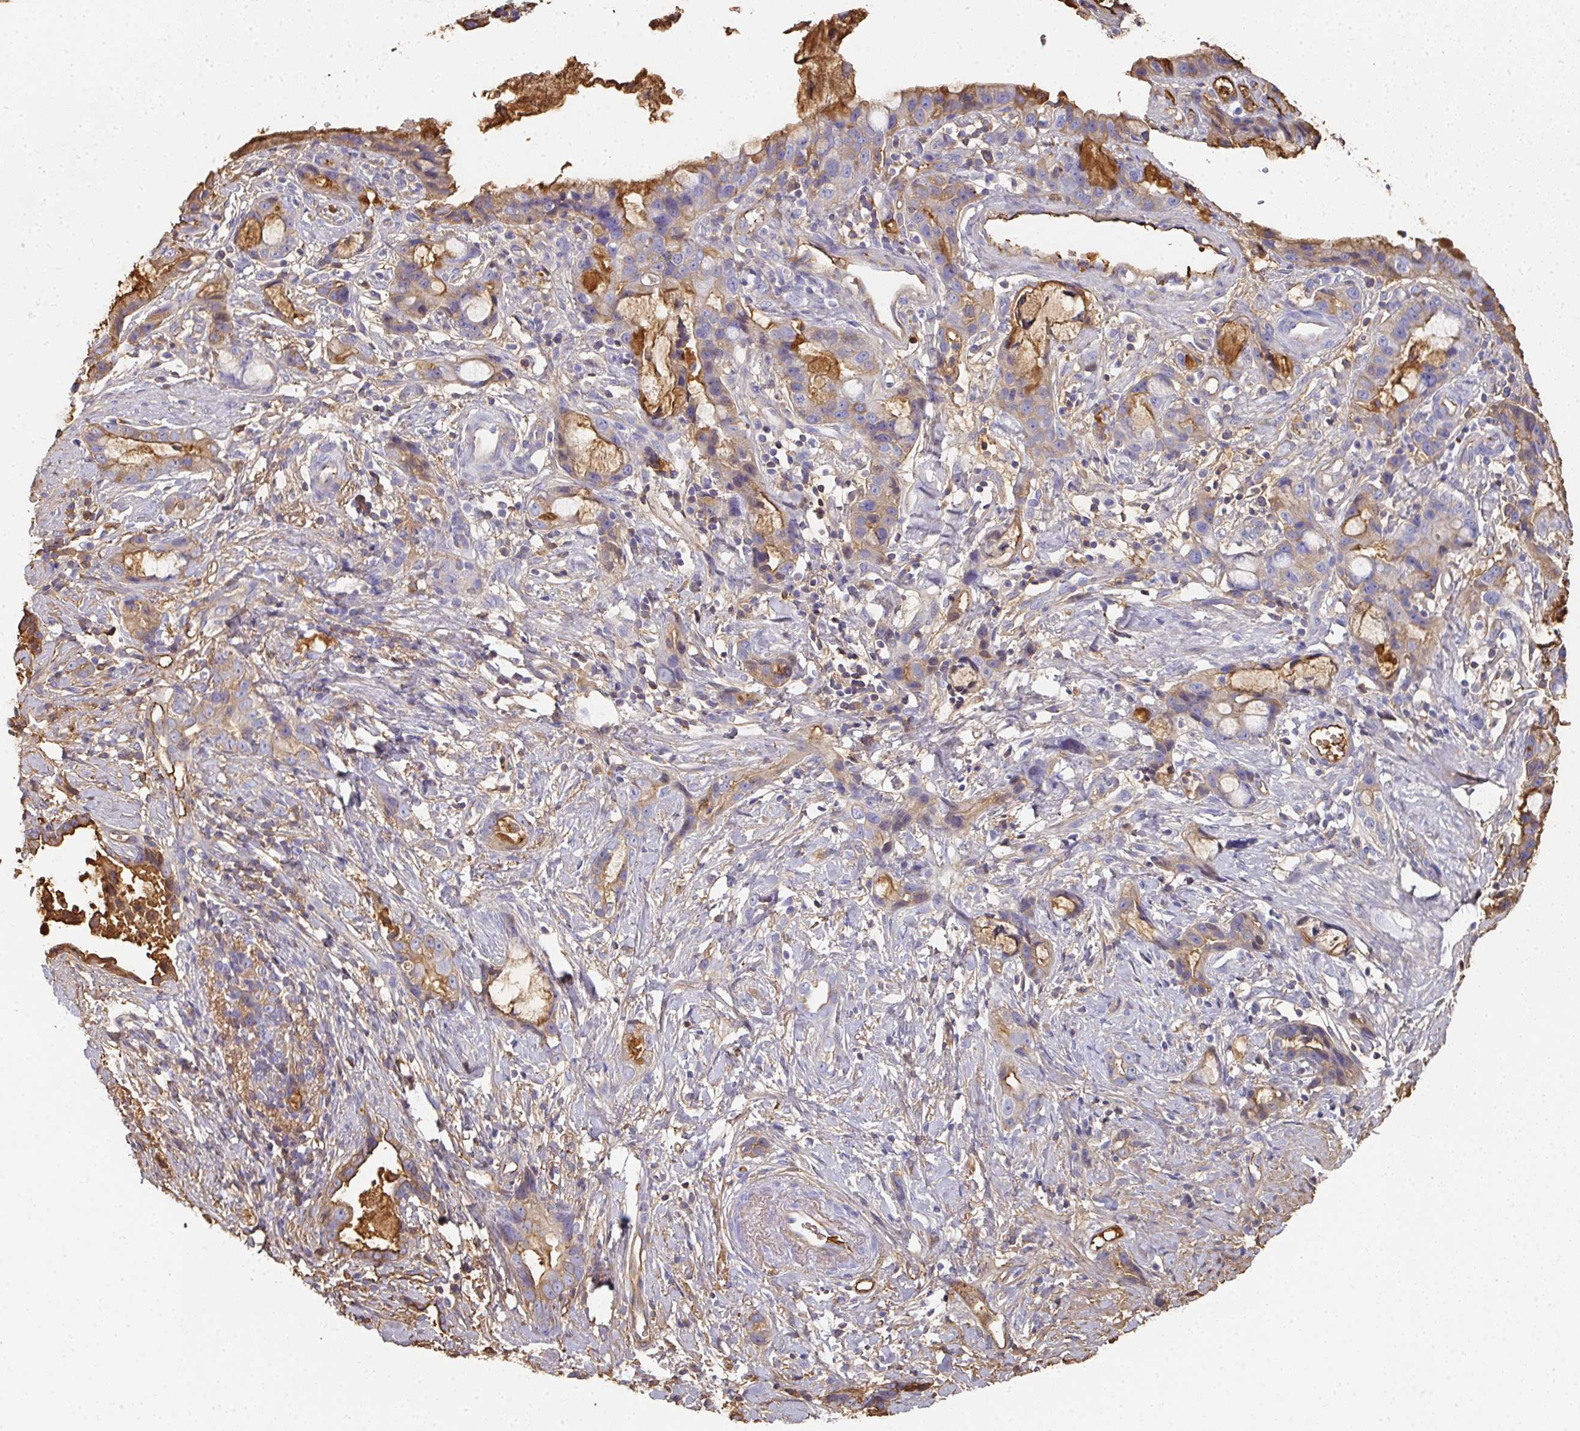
{"staining": {"intensity": "weak", "quantity": "25%-75%", "location": "cytoplasmic/membranous"}, "tissue": "stomach cancer", "cell_type": "Tumor cells", "image_type": "cancer", "snomed": [{"axis": "morphology", "description": "Adenocarcinoma, NOS"}, {"axis": "topography", "description": "Stomach"}], "caption": "Stomach adenocarcinoma tissue demonstrates weak cytoplasmic/membranous positivity in about 25%-75% of tumor cells", "gene": "ALB", "patient": {"sex": "male", "age": 55}}